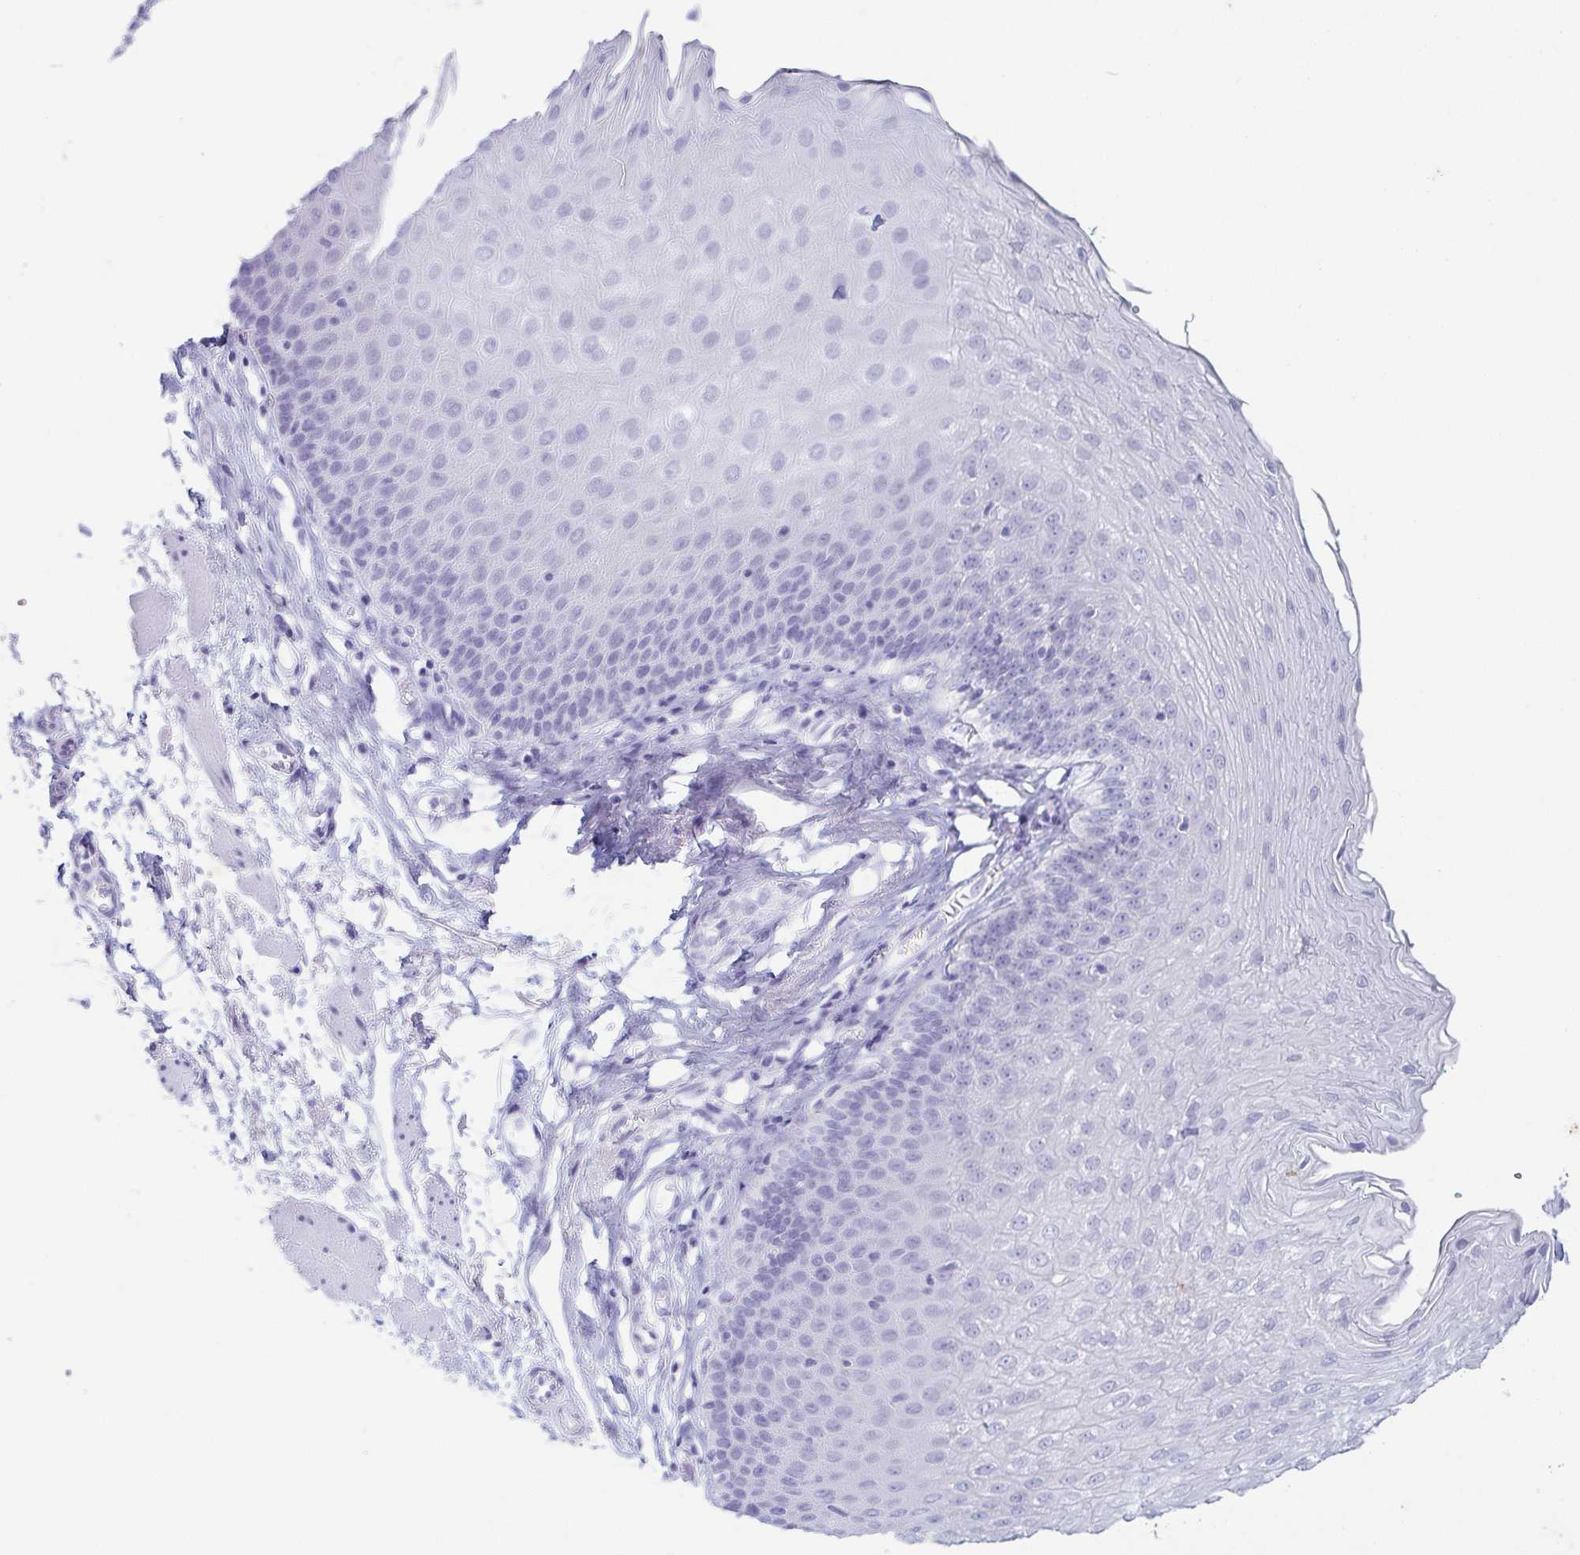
{"staining": {"intensity": "negative", "quantity": "none", "location": "none"}, "tissue": "esophagus", "cell_type": "Squamous epithelial cells", "image_type": "normal", "snomed": [{"axis": "morphology", "description": "Normal tissue, NOS"}, {"axis": "topography", "description": "Esophagus"}], "caption": "High power microscopy image of an IHC photomicrograph of unremarkable esophagus, revealing no significant staining in squamous epithelial cells.", "gene": "ZG16B", "patient": {"sex": "female", "age": 81}}